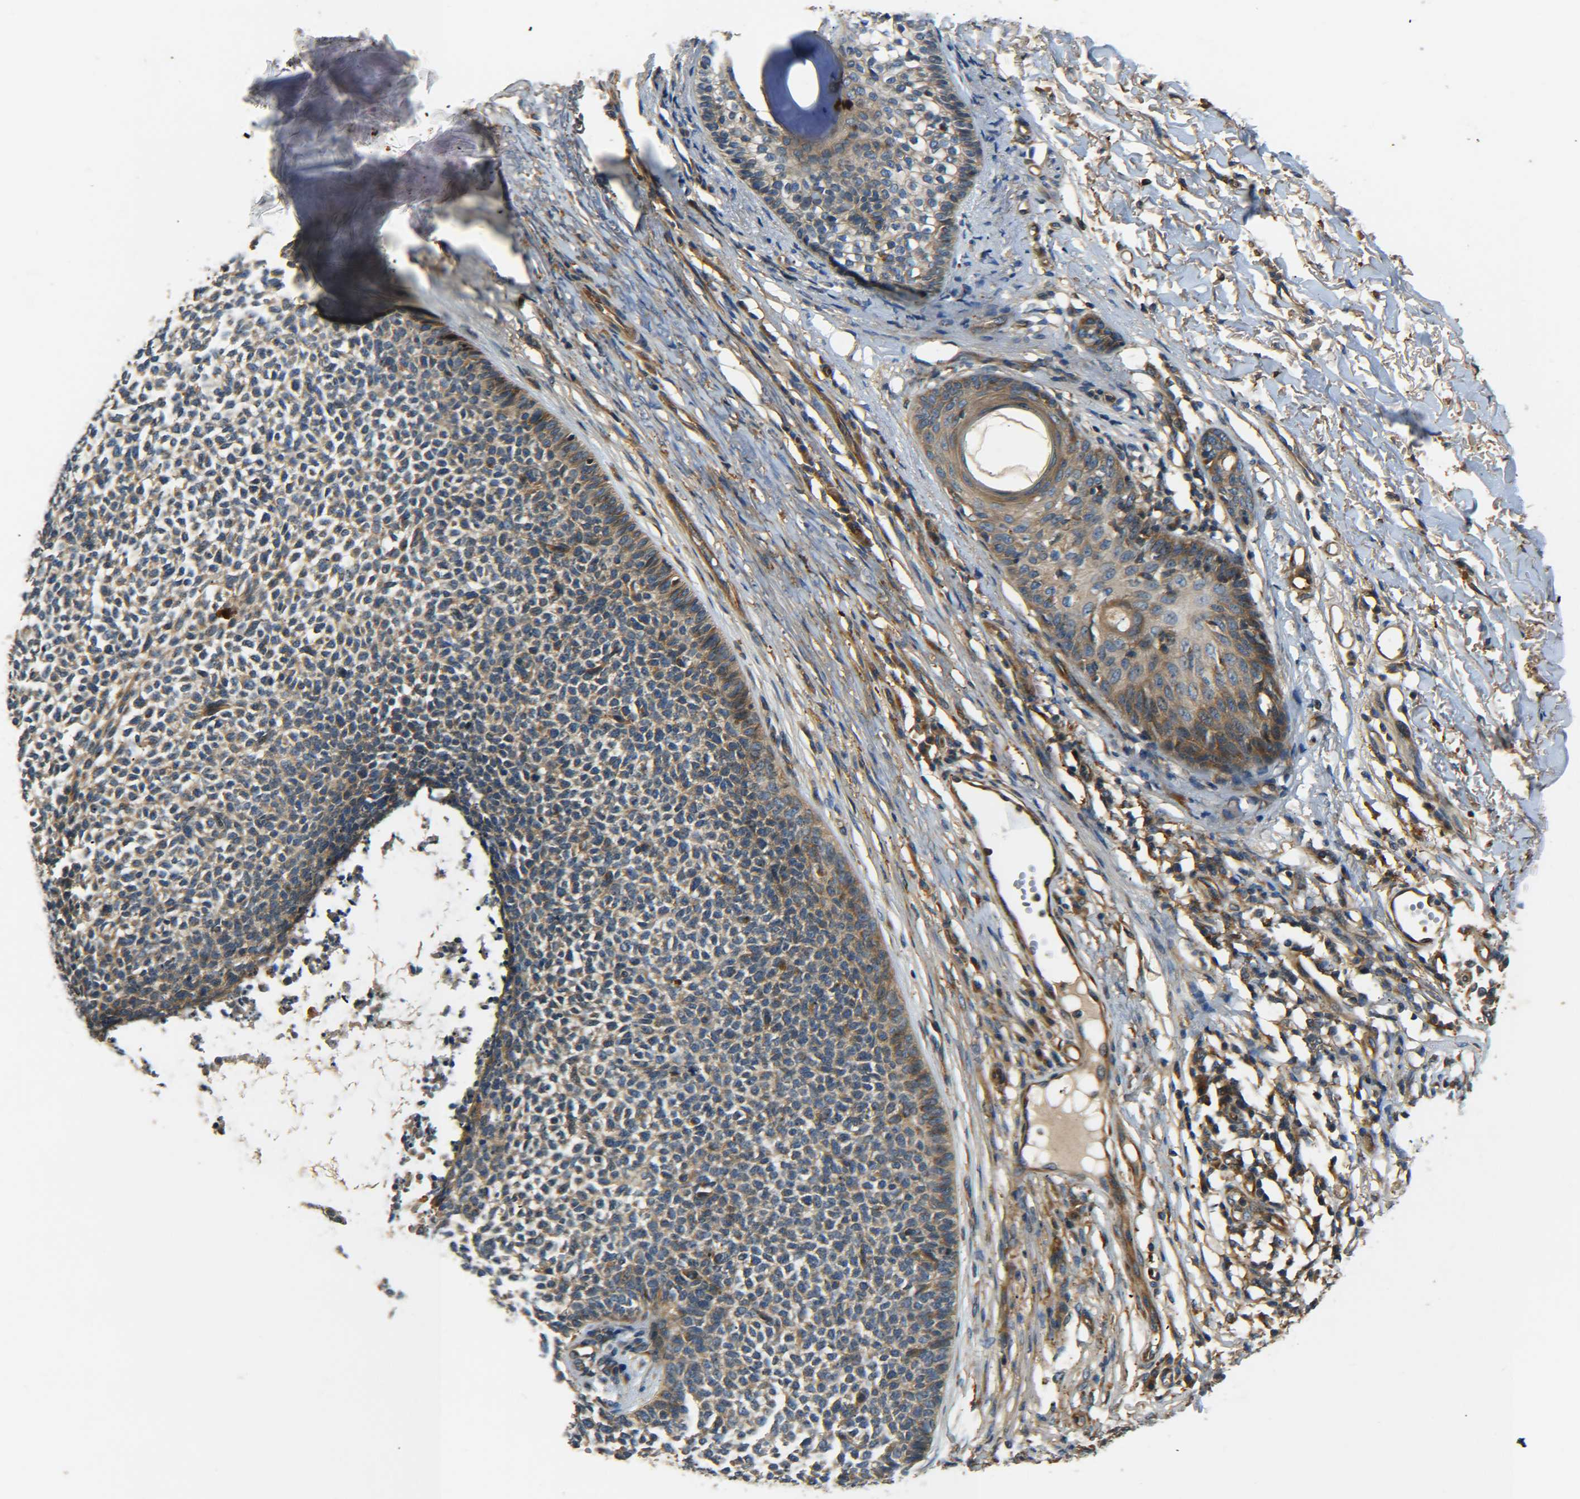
{"staining": {"intensity": "weak", "quantity": ">75%", "location": "cytoplasmic/membranous"}, "tissue": "skin cancer", "cell_type": "Tumor cells", "image_type": "cancer", "snomed": [{"axis": "morphology", "description": "Basal cell carcinoma"}, {"axis": "topography", "description": "Skin"}], "caption": "The photomicrograph displays a brown stain indicating the presence of a protein in the cytoplasmic/membranous of tumor cells in skin cancer (basal cell carcinoma).", "gene": "LRCH3", "patient": {"sex": "female", "age": 84}}